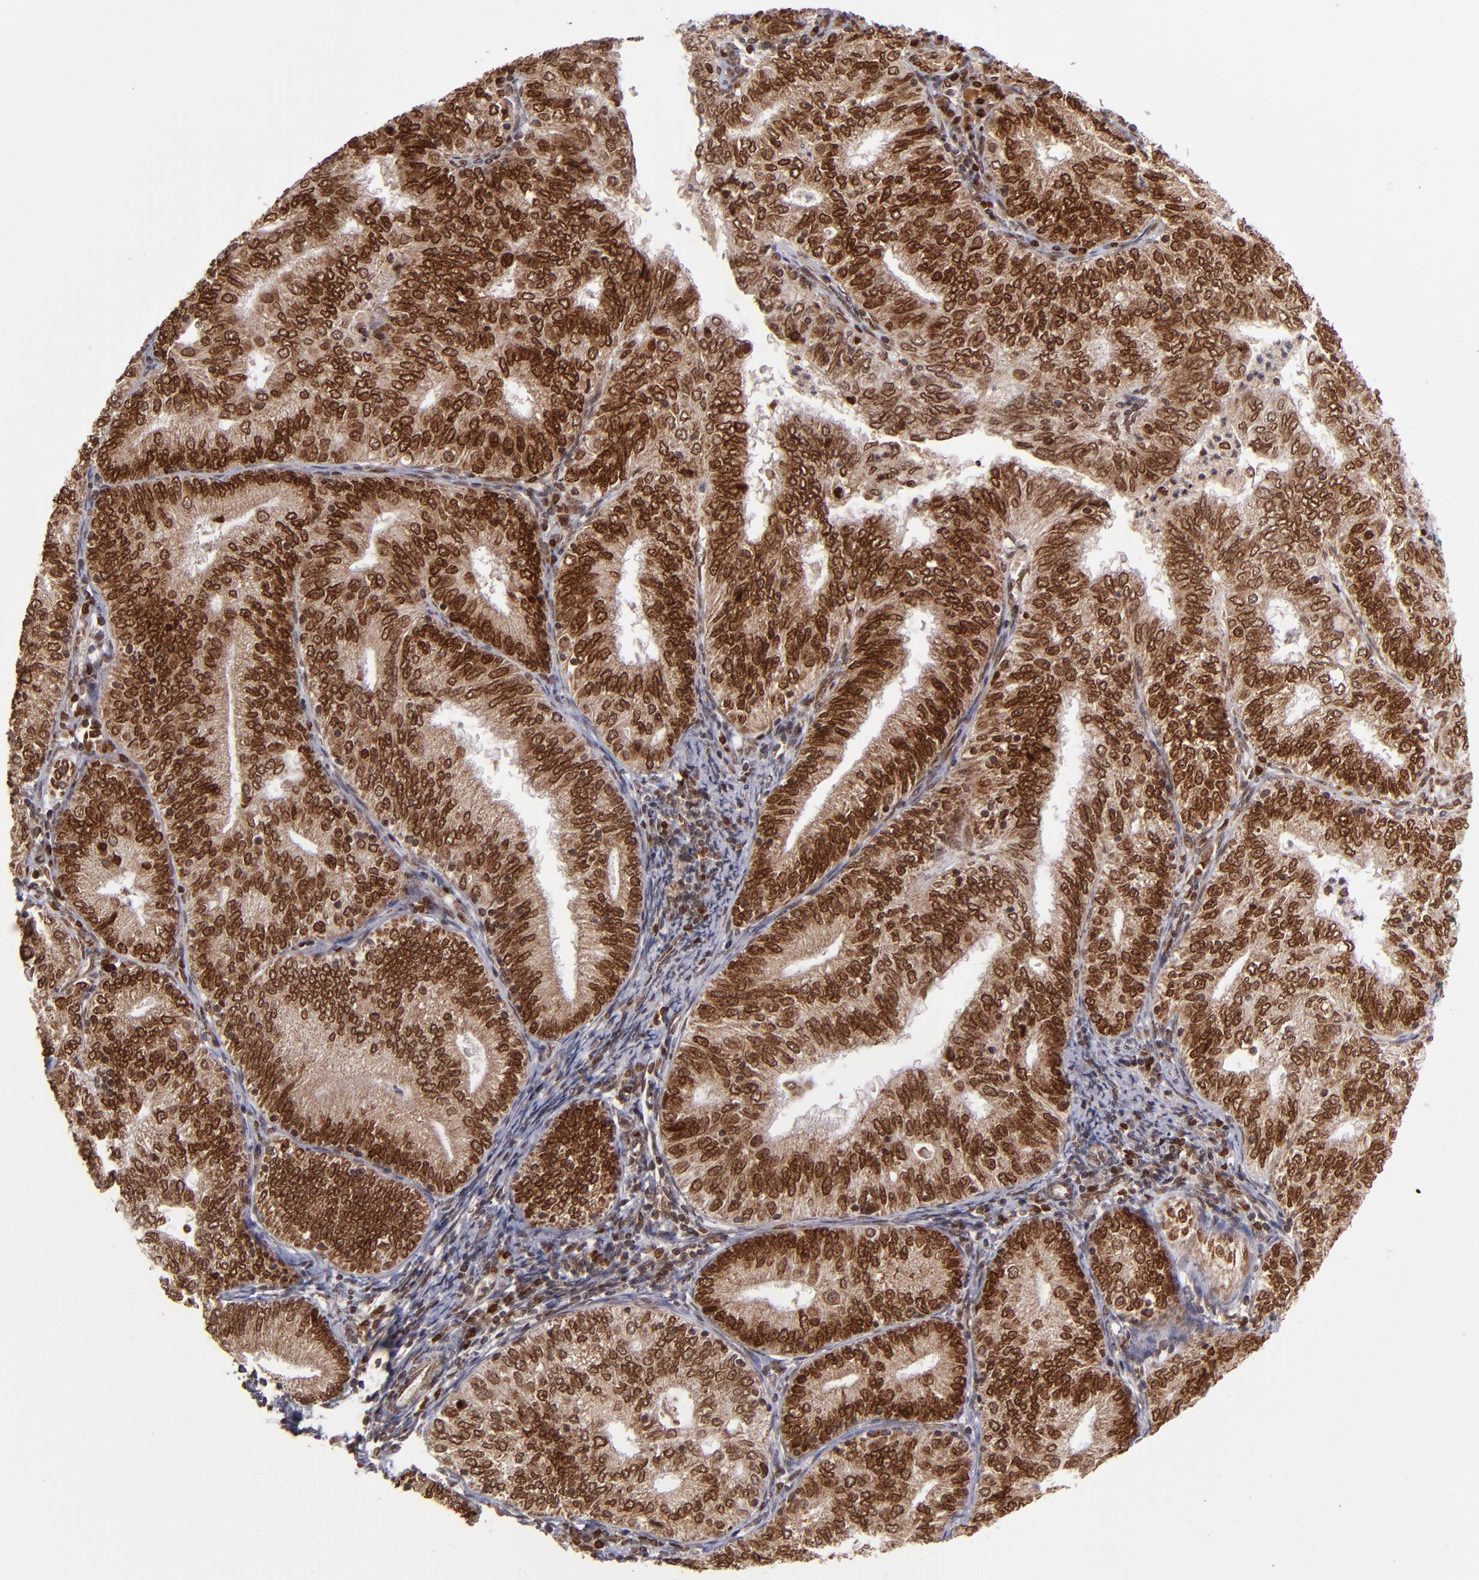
{"staining": {"intensity": "strong", "quantity": ">75%", "location": "cytoplasmic/membranous,nuclear"}, "tissue": "endometrial cancer", "cell_type": "Tumor cells", "image_type": "cancer", "snomed": [{"axis": "morphology", "description": "Adenocarcinoma, NOS"}, {"axis": "topography", "description": "Endometrium"}], "caption": "Immunohistochemical staining of endometrial adenocarcinoma exhibits strong cytoplasmic/membranous and nuclear protein expression in approximately >75% of tumor cells.", "gene": "TOP1MT", "patient": {"sex": "female", "age": 69}}